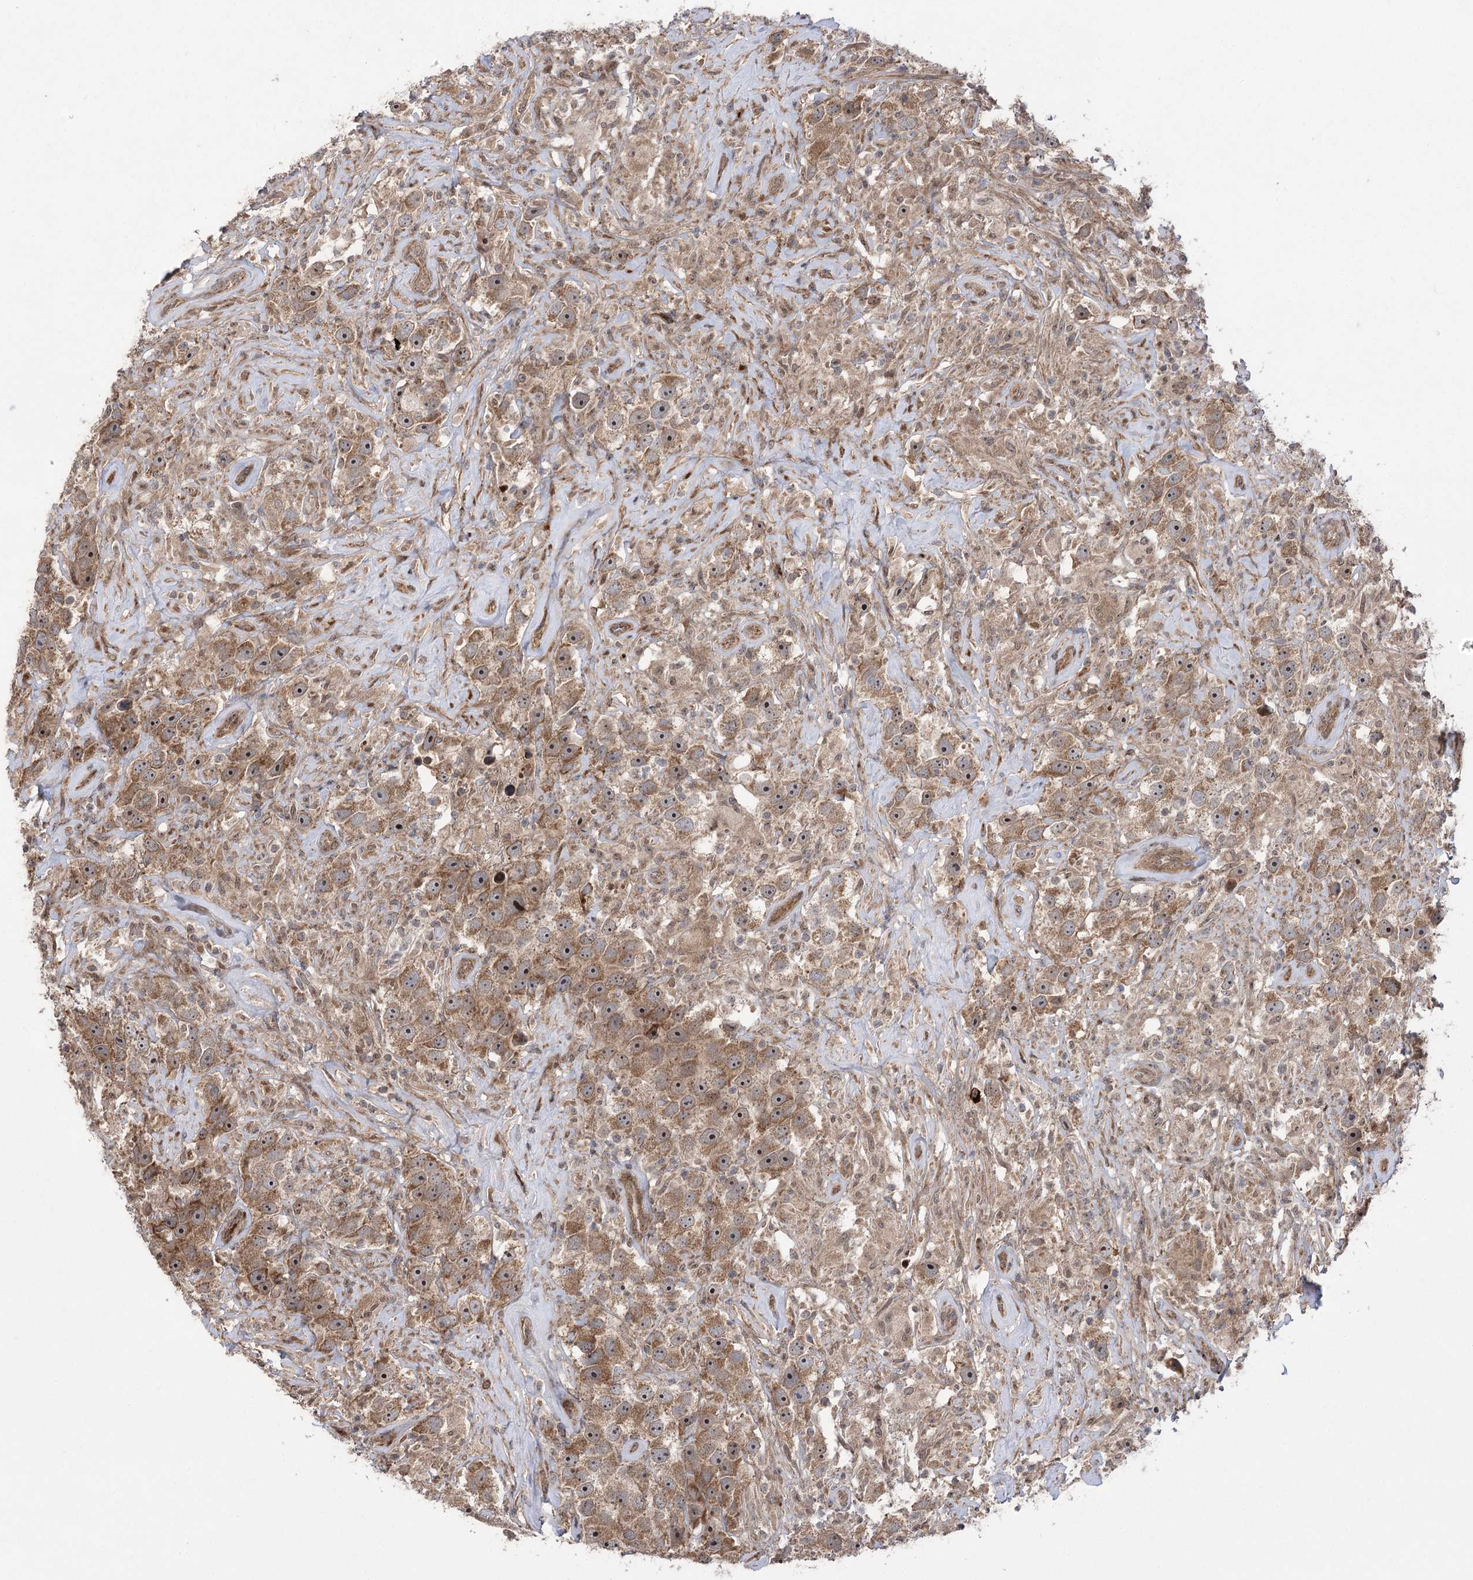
{"staining": {"intensity": "moderate", "quantity": ">75%", "location": "cytoplasmic/membranous,nuclear"}, "tissue": "testis cancer", "cell_type": "Tumor cells", "image_type": "cancer", "snomed": [{"axis": "morphology", "description": "Seminoma, NOS"}, {"axis": "topography", "description": "Testis"}], "caption": "The immunohistochemical stain highlights moderate cytoplasmic/membranous and nuclear expression in tumor cells of testis seminoma tissue.", "gene": "TENM2", "patient": {"sex": "male", "age": 49}}